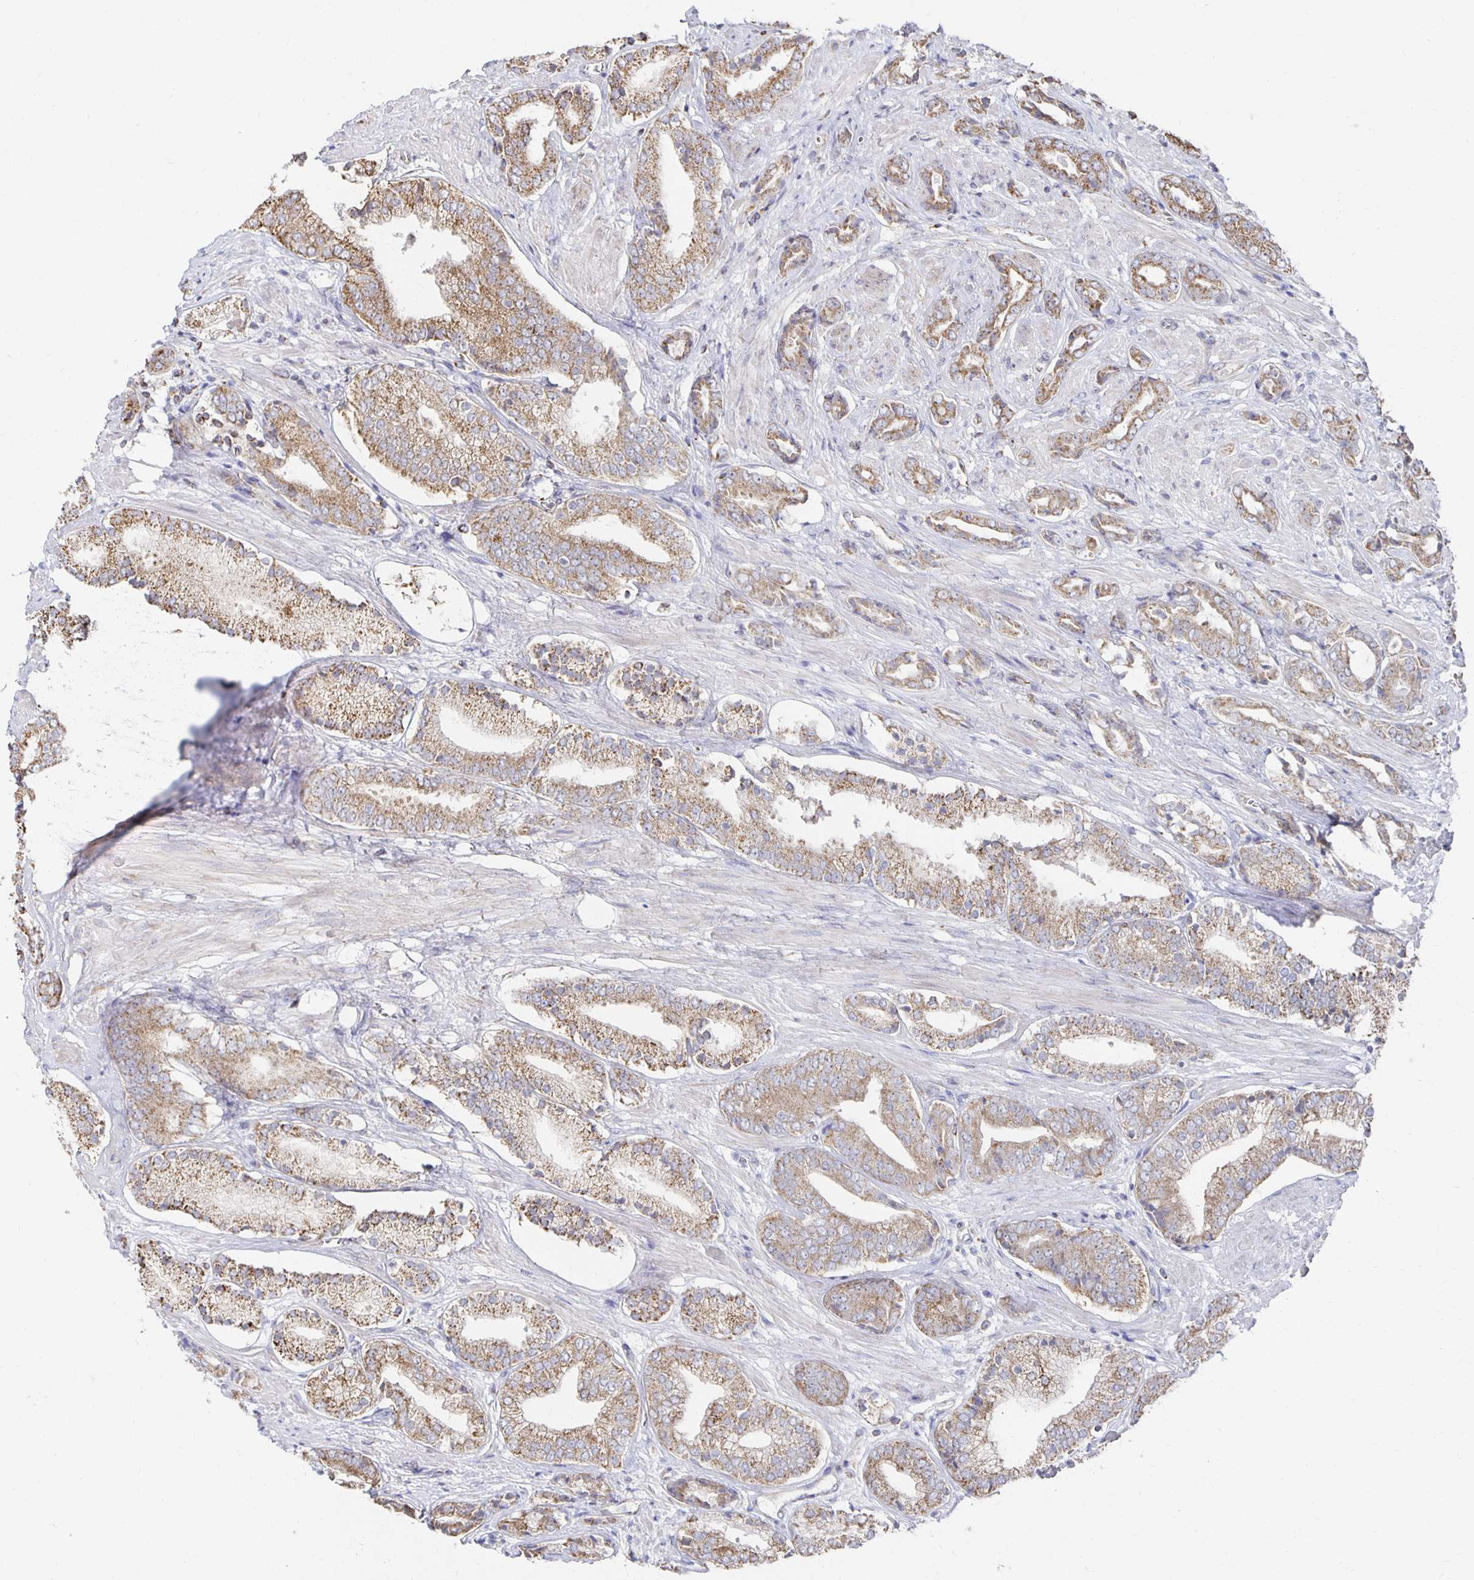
{"staining": {"intensity": "moderate", "quantity": ">75%", "location": "cytoplasmic/membranous"}, "tissue": "prostate cancer", "cell_type": "Tumor cells", "image_type": "cancer", "snomed": [{"axis": "morphology", "description": "Adenocarcinoma, High grade"}, {"axis": "topography", "description": "Prostate"}], "caption": "Immunohistochemical staining of human prostate adenocarcinoma (high-grade) shows medium levels of moderate cytoplasmic/membranous protein expression in approximately >75% of tumor cells.", "gene": "NKX2-8", "patient": {"sex": "male", "age": 56}}